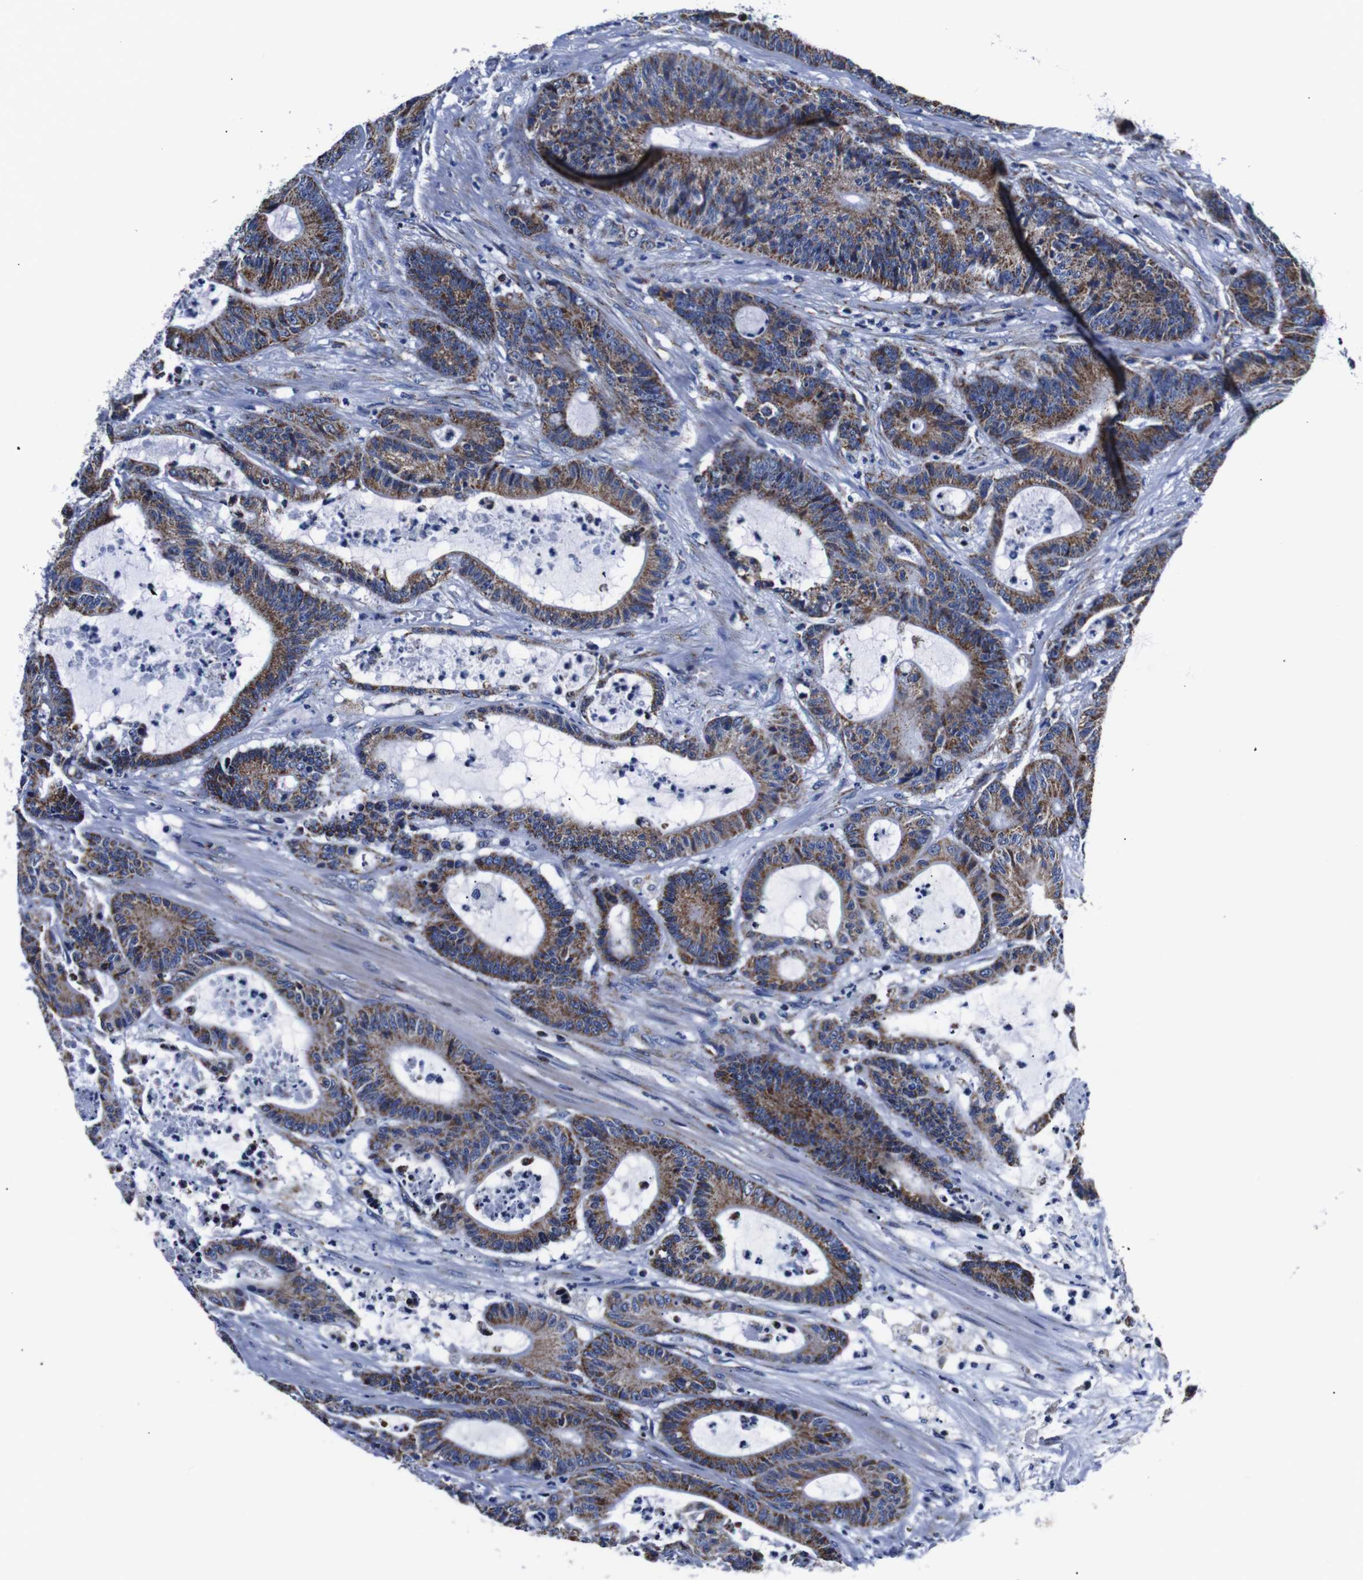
{"staining": {"intensity": "moderate", "quantity": ">75%", "location": "cytoplasmic/membranous"}, "tissue": "colorectal cancer", "cell_type": "Tumor cells", "image_type": "cancer", "snomed": [{"axis": "morphology", "description": "Adenocarcinoma, NOS"}, {"axis": "topography", "description": "Colon"}], "caption": "Human adenocarcinoma (colorectal) stained for a protein (brown) exhibits moderate cytoplasmic/membranous positive expression in about >75% of tumor cells.", "gene": "FKBP9", "patient": {"sex": "female", "age": 84}}